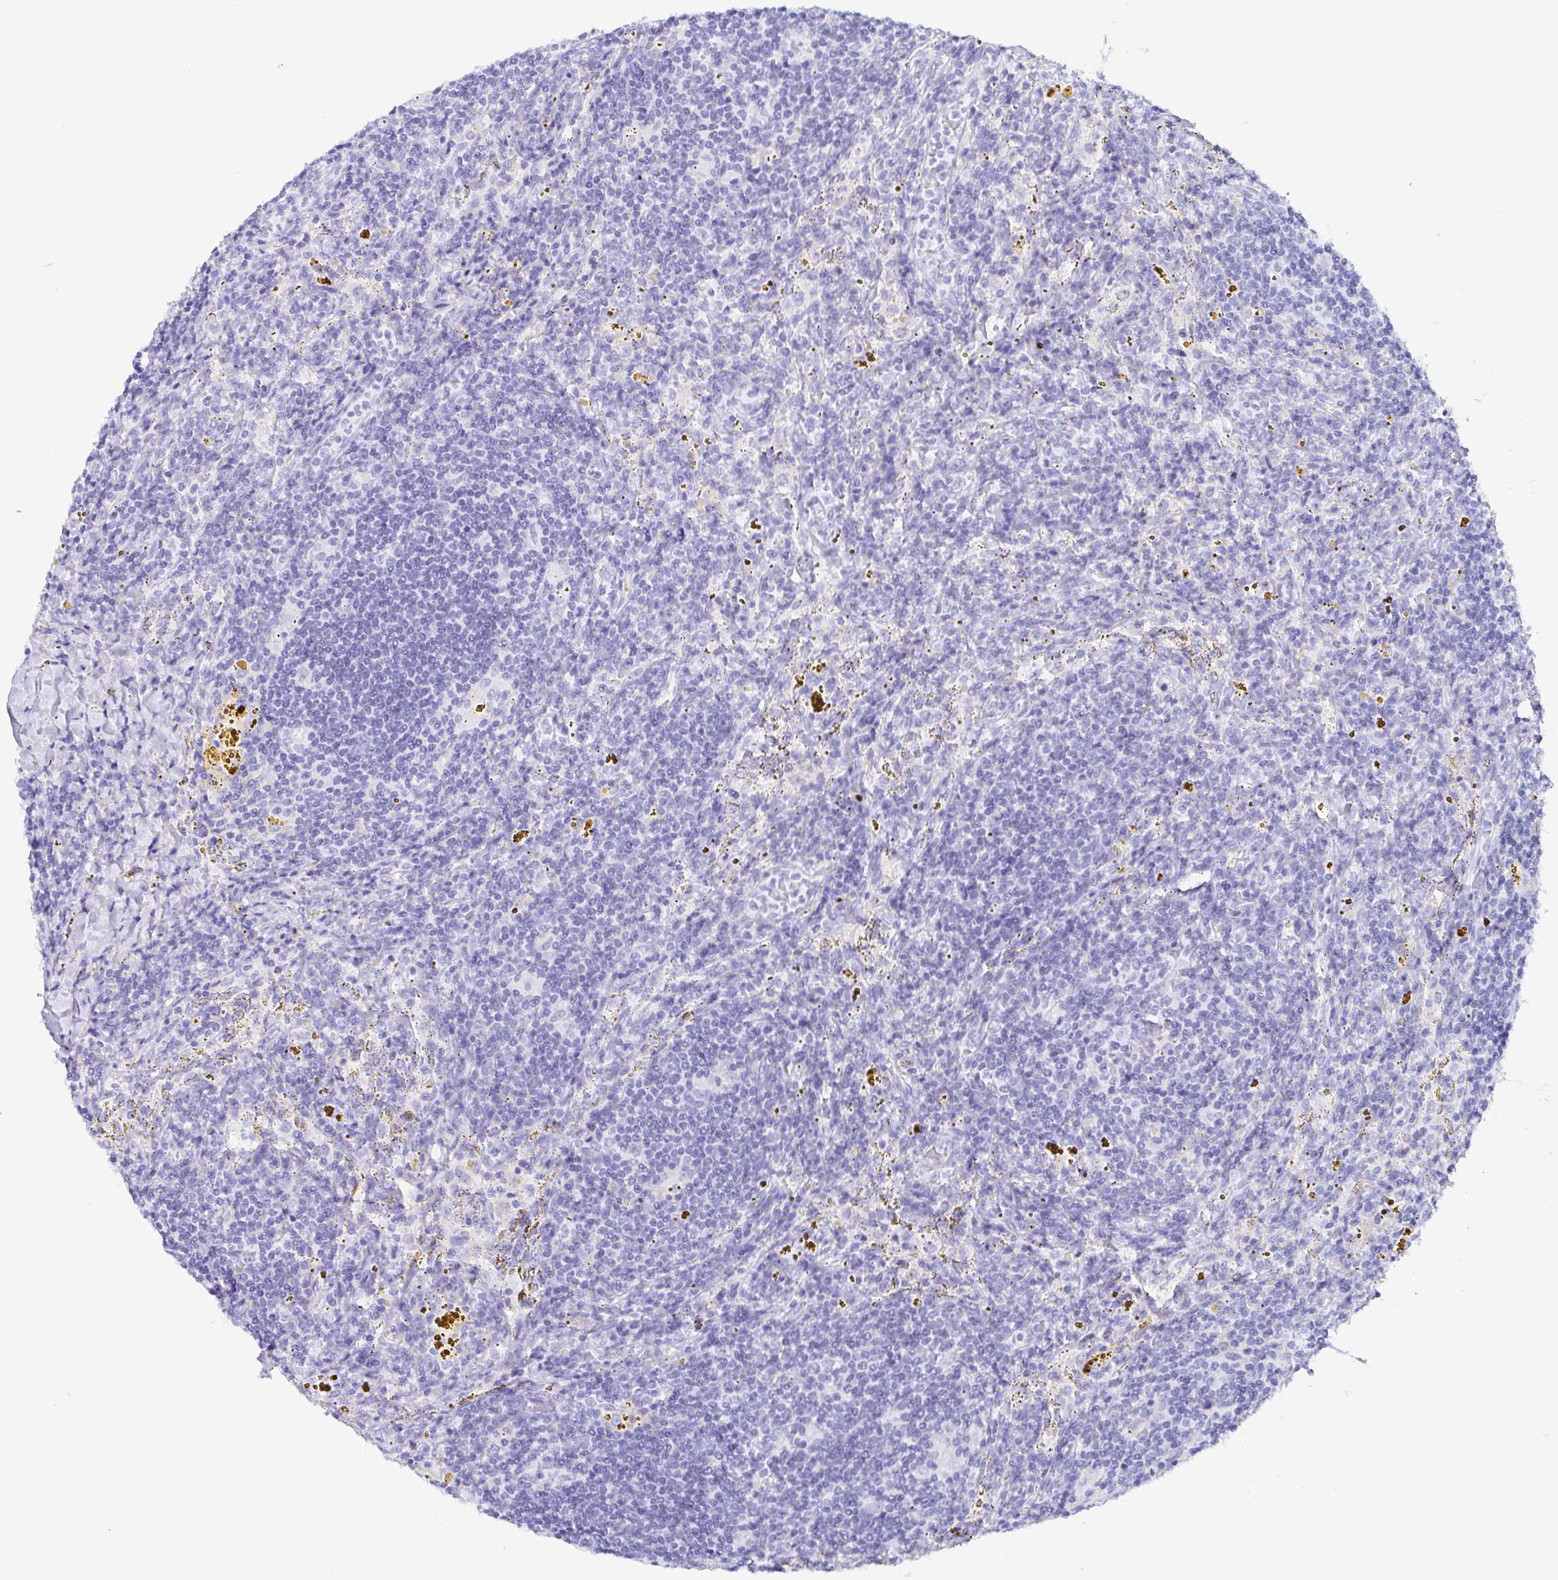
{"staining": {"intensity": "negative", "quantity": "none", "location": "none"}, "tissue": "lymphoma", "cell_type": "Tumor cells", "image_type": "cancer", "snomed": [{"axis": "morphology", "description": "Malignant lymphoma, non-Hodgkin's type, Low grade"}, {"axis": "topography", "description": "Spleen"}], "caption": "Image shows no protein positivity in tumor cells of lymphoma tissue. (Stains: DAB IHC with hematoxylin counter stain, Microscopy: brightfield microscopy at high magnification).", "gene": "BPIFA2", "patient": {"sex": "female", "age": 70}}